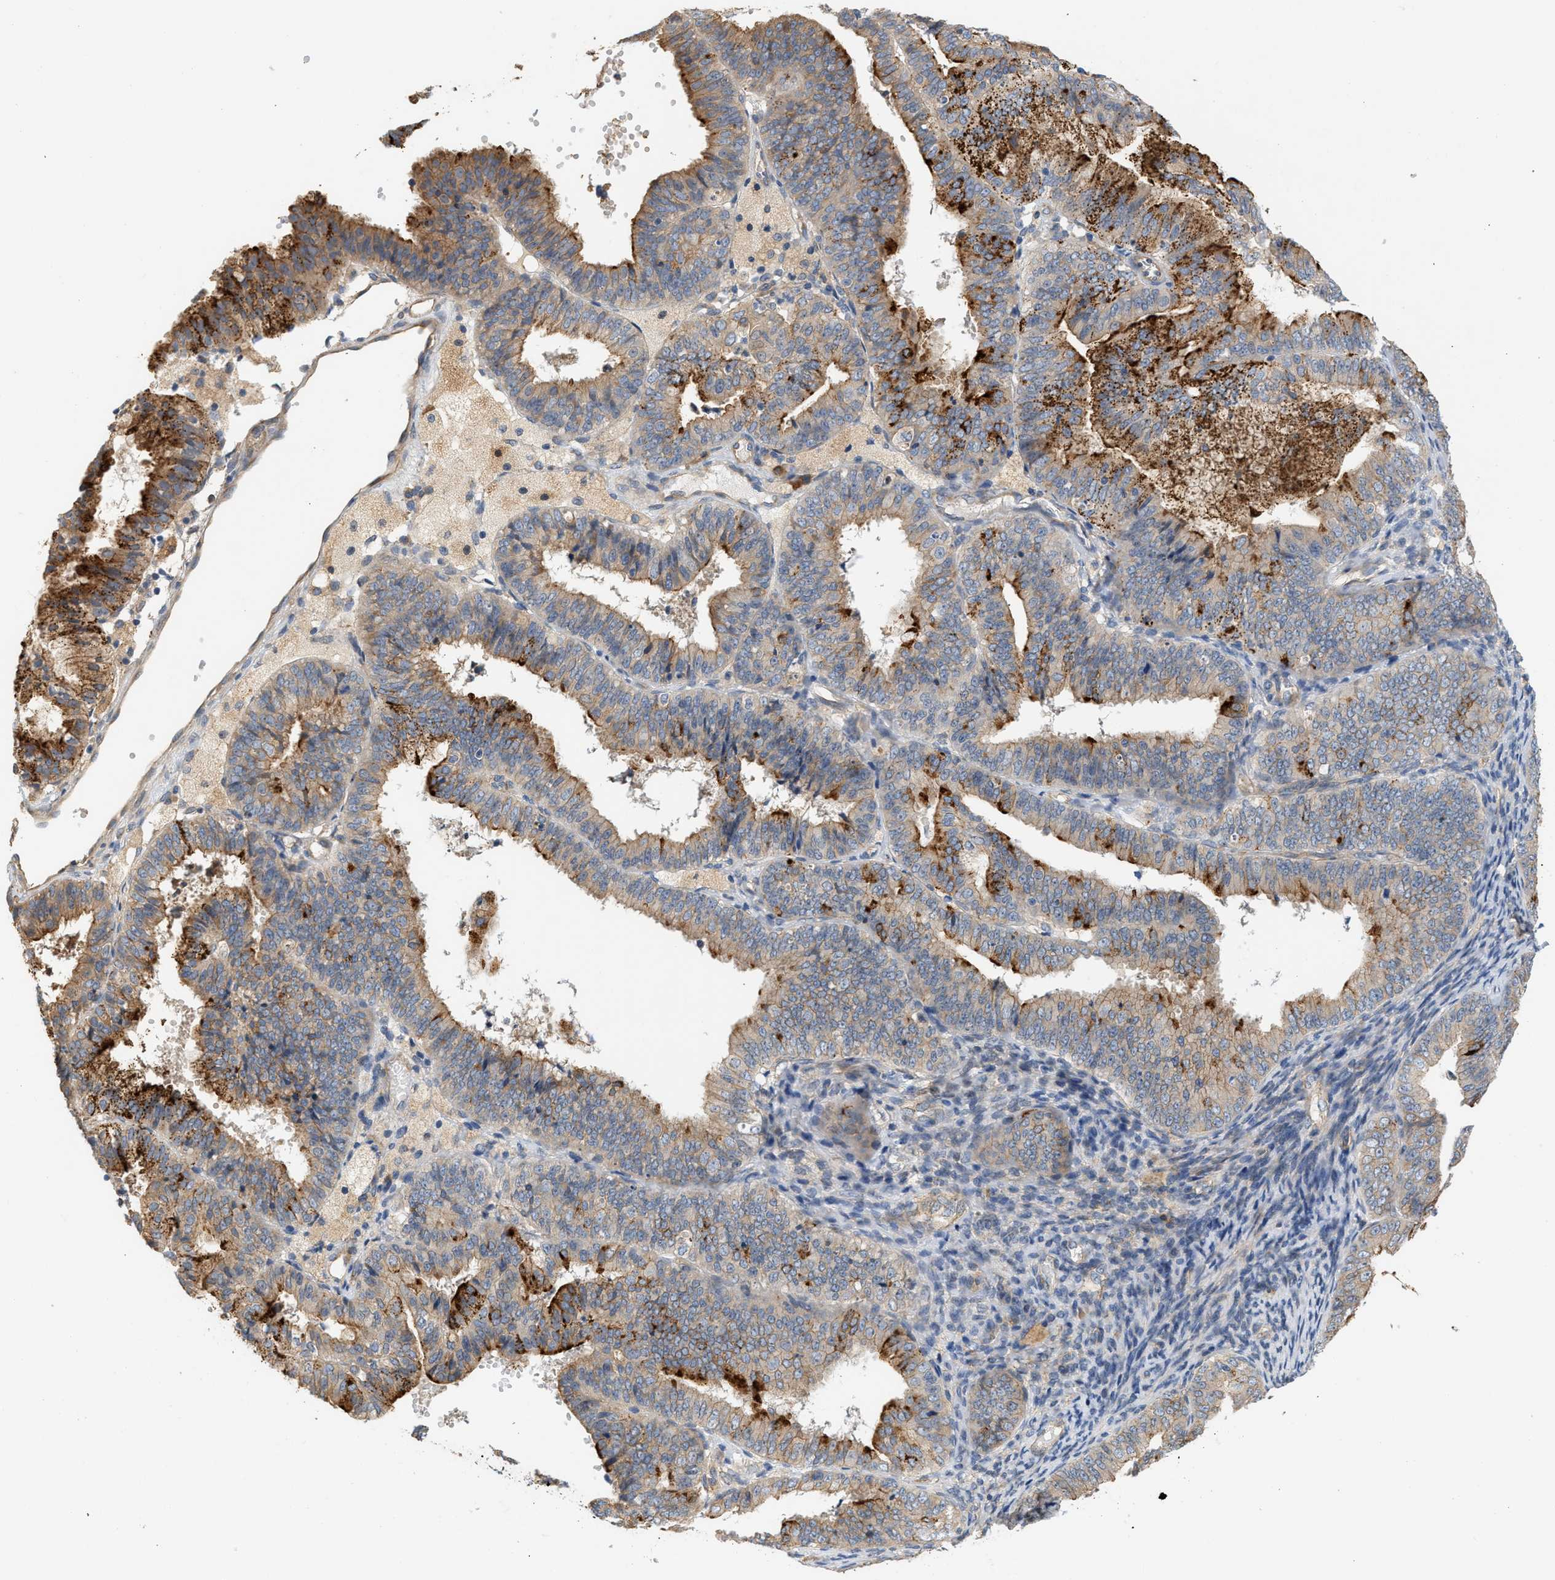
{"staining": {"intensity": "moderate", "quantity": "25%-75%", "location": "cytoplasmic/membranous"}, "tissue": "endometrial cancer", "cell_type": "Tumor cells", "image_type": "cancer", "snomed": [{"axis": "morphology", "description": "Adenocarcinoma, NOS"}, {"axis": "topography", "description": "Endometrium"}], "caption": "Immunohistochemical staining of human endometrial cancer reveals medium levels of moderate cytoplasmic/membranous protein positivity in approximately 25%-75% of tumor cells.", "gene": "CTXN1", "patient": {"sex": "female", "age": 63}}